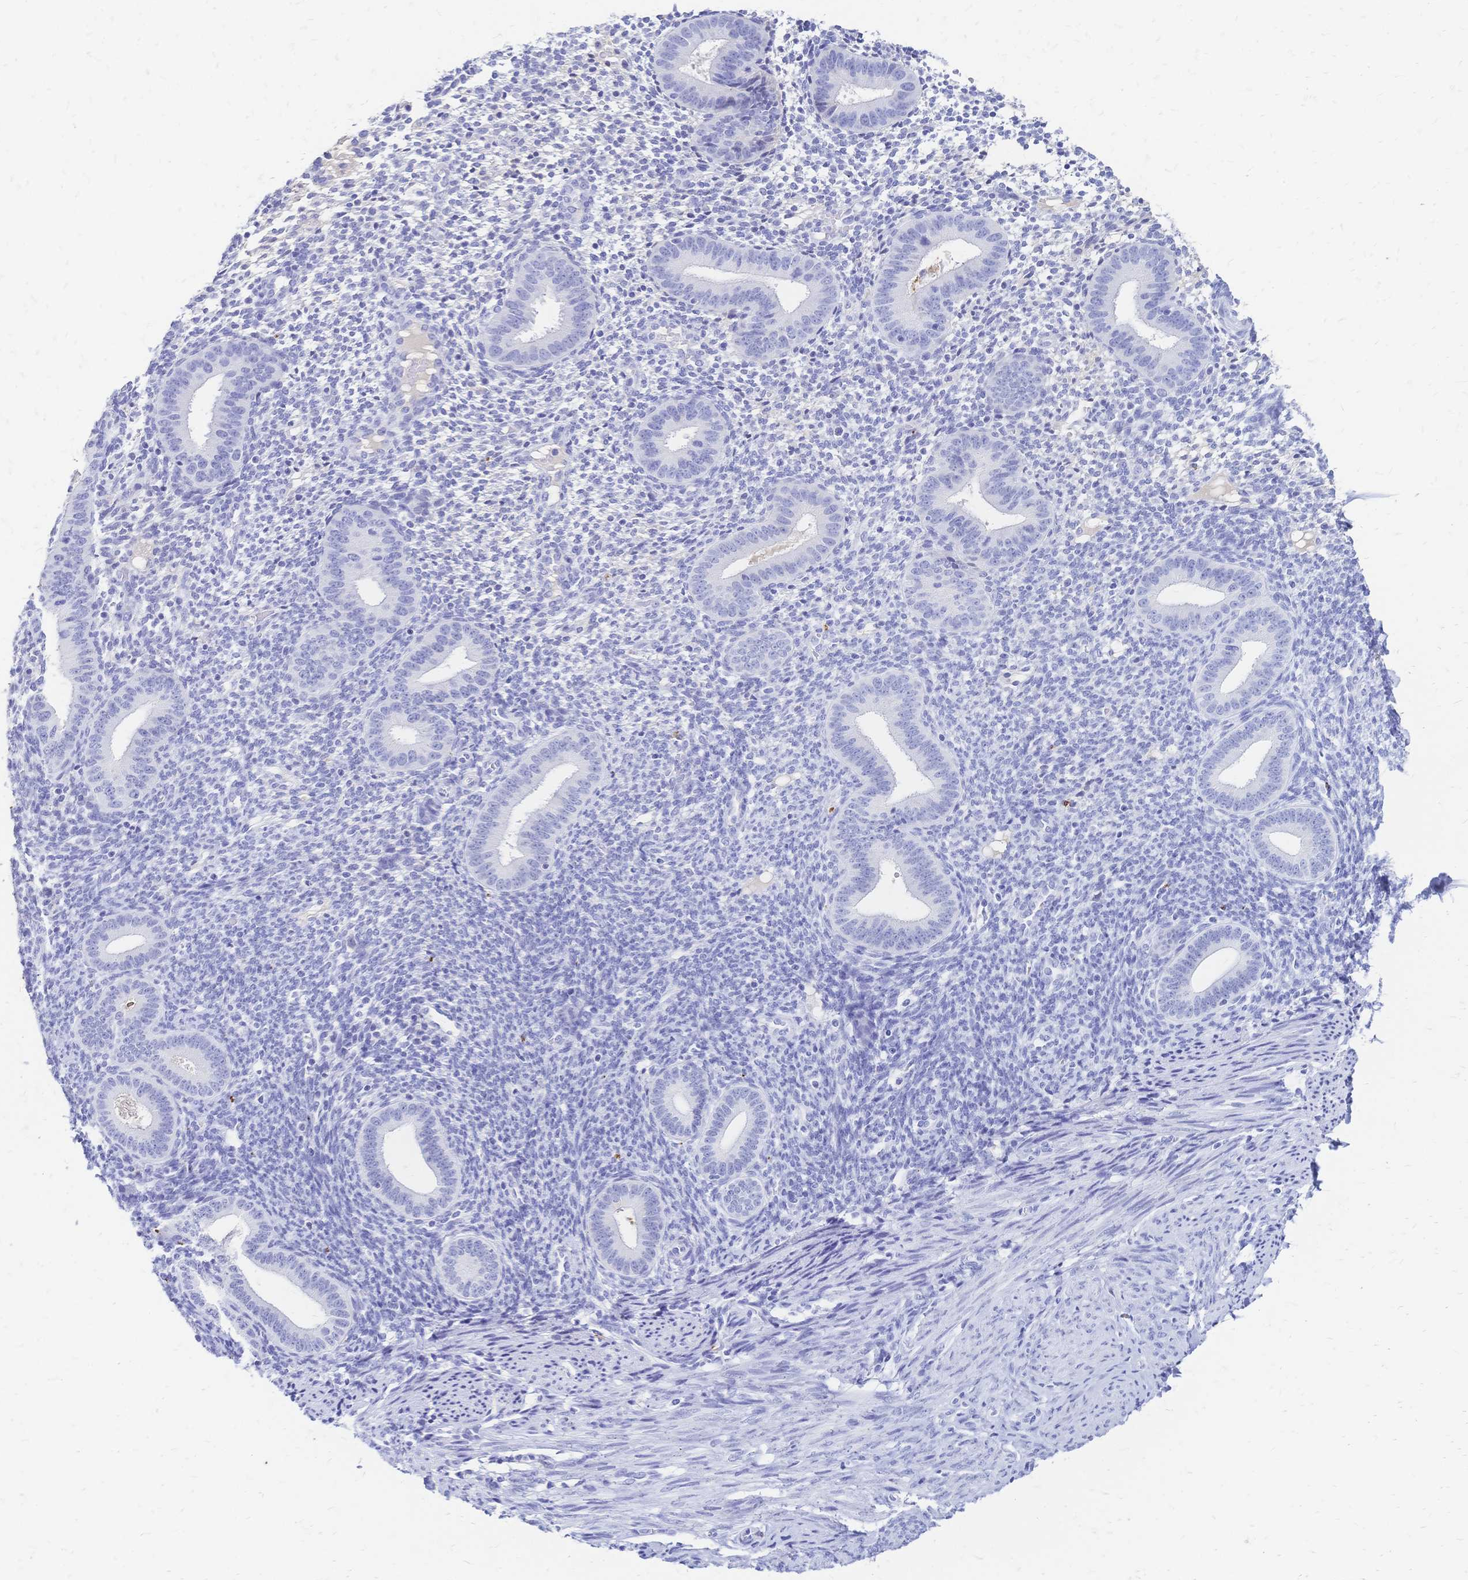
{"staining": {"intensity": "negative", "quantity": "none", "location": "none"}, "tissue": "endometrium", "cell_type": "Cells in endometrial stroma", "image_type": "normal", "snomed": [{"axis": "morphology", "description": "Normal tissue, NOS"}, {"axis": "topography", "description": "Endometrium"}], "caption": "Human endometrium stained for a protein using immunohistochemistry (IHC) shows no positivity in cells in endometrial stroma.", "gene": "FA2H", "patient": {"sex": "female", "age": 40}}